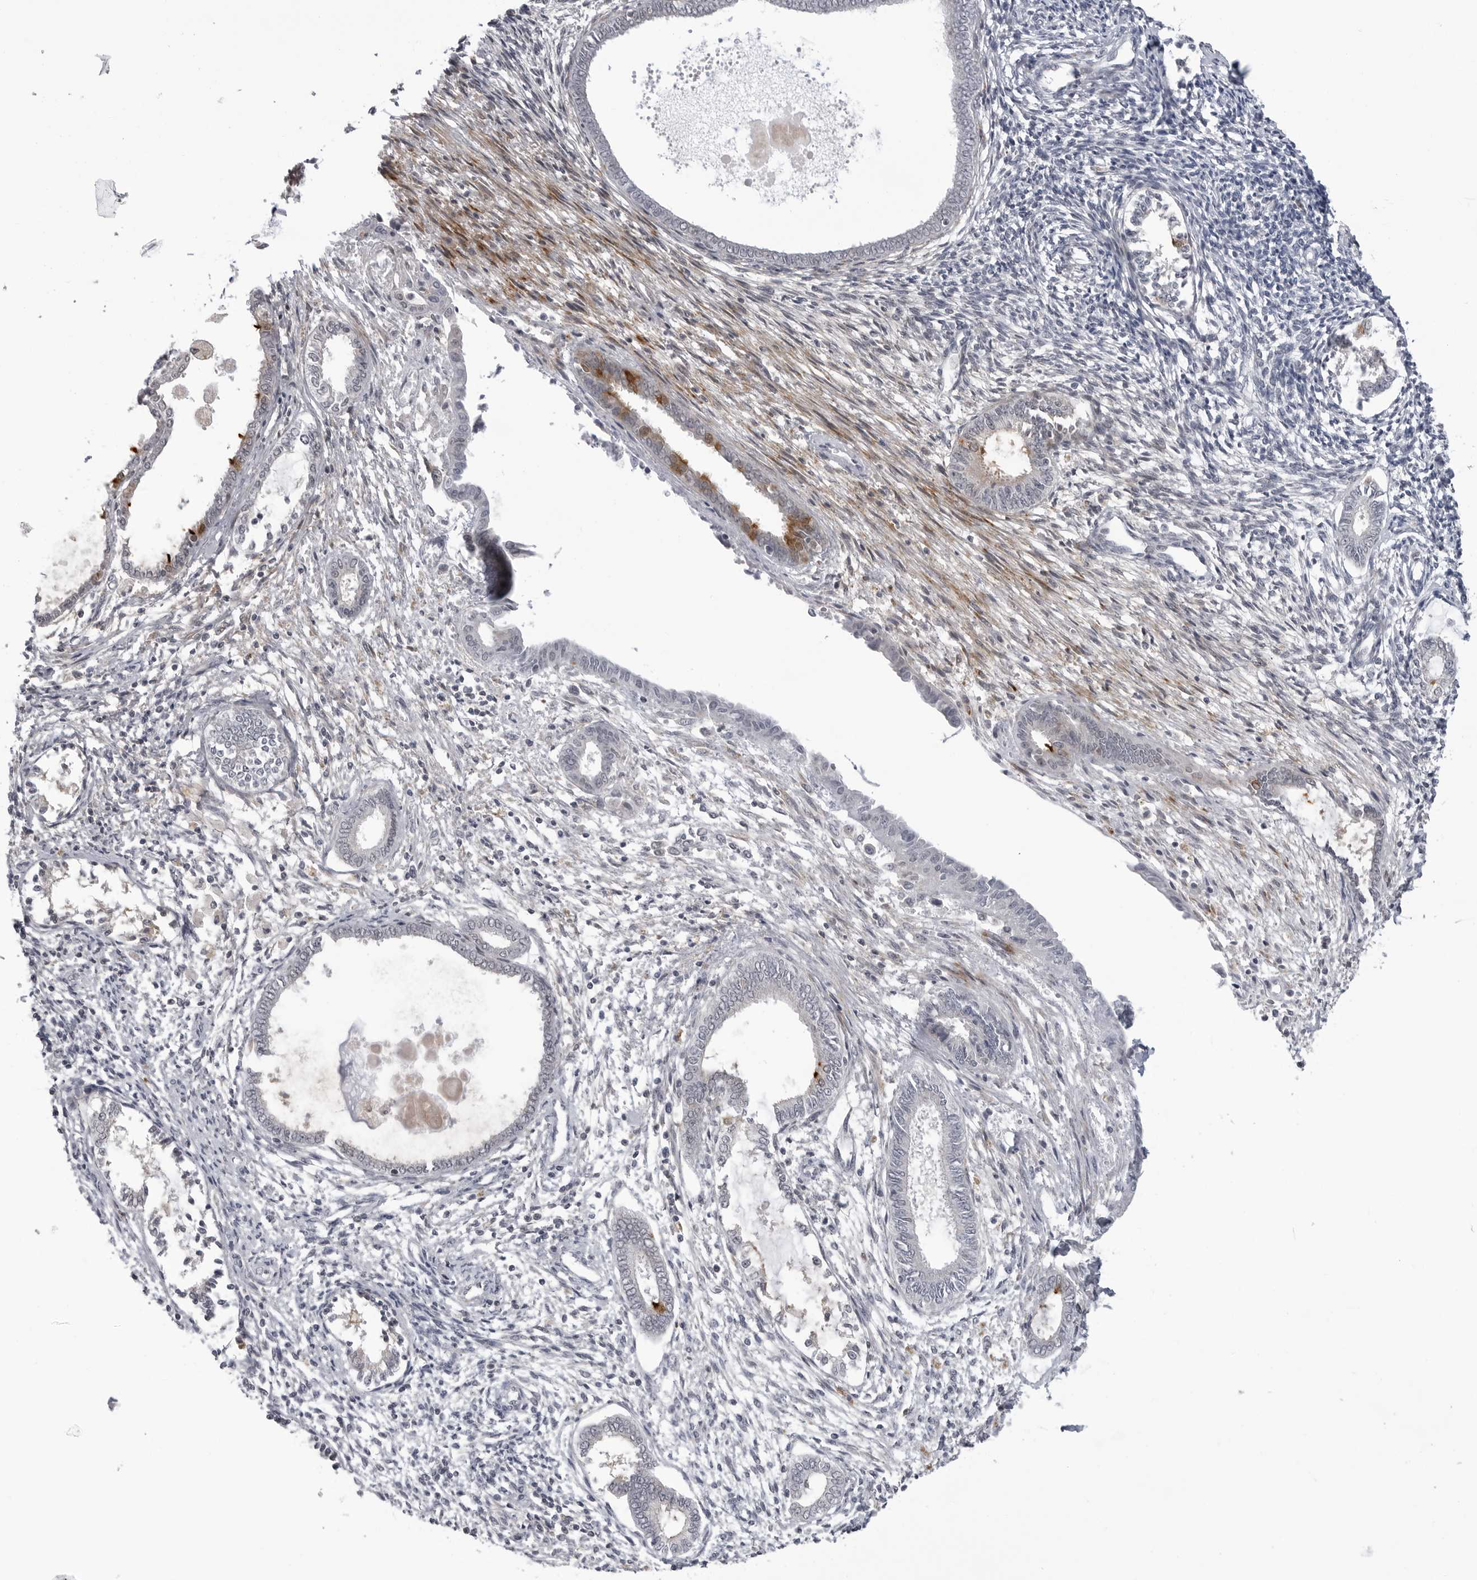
{"staining": {"intensity": "negative", "quantity": "none", "location": "none"}, "tissue": "endometrium", "cell_type": "Cells in endometrial stroma", "image_type": "normal", "snomed": [{"axis": "morphology", "description": "Normal tissue, NOS"}, {"axis": "topography", "description": "Endometrium"}], "caption": "Immunohistochemistry image of benign endometrium: human endometrium stained with DAB reveals no significant protein staining in cells in endometrial stroma.", "gene": "ADAMTS5", "patient": {"sex": "female", "age": 56}}